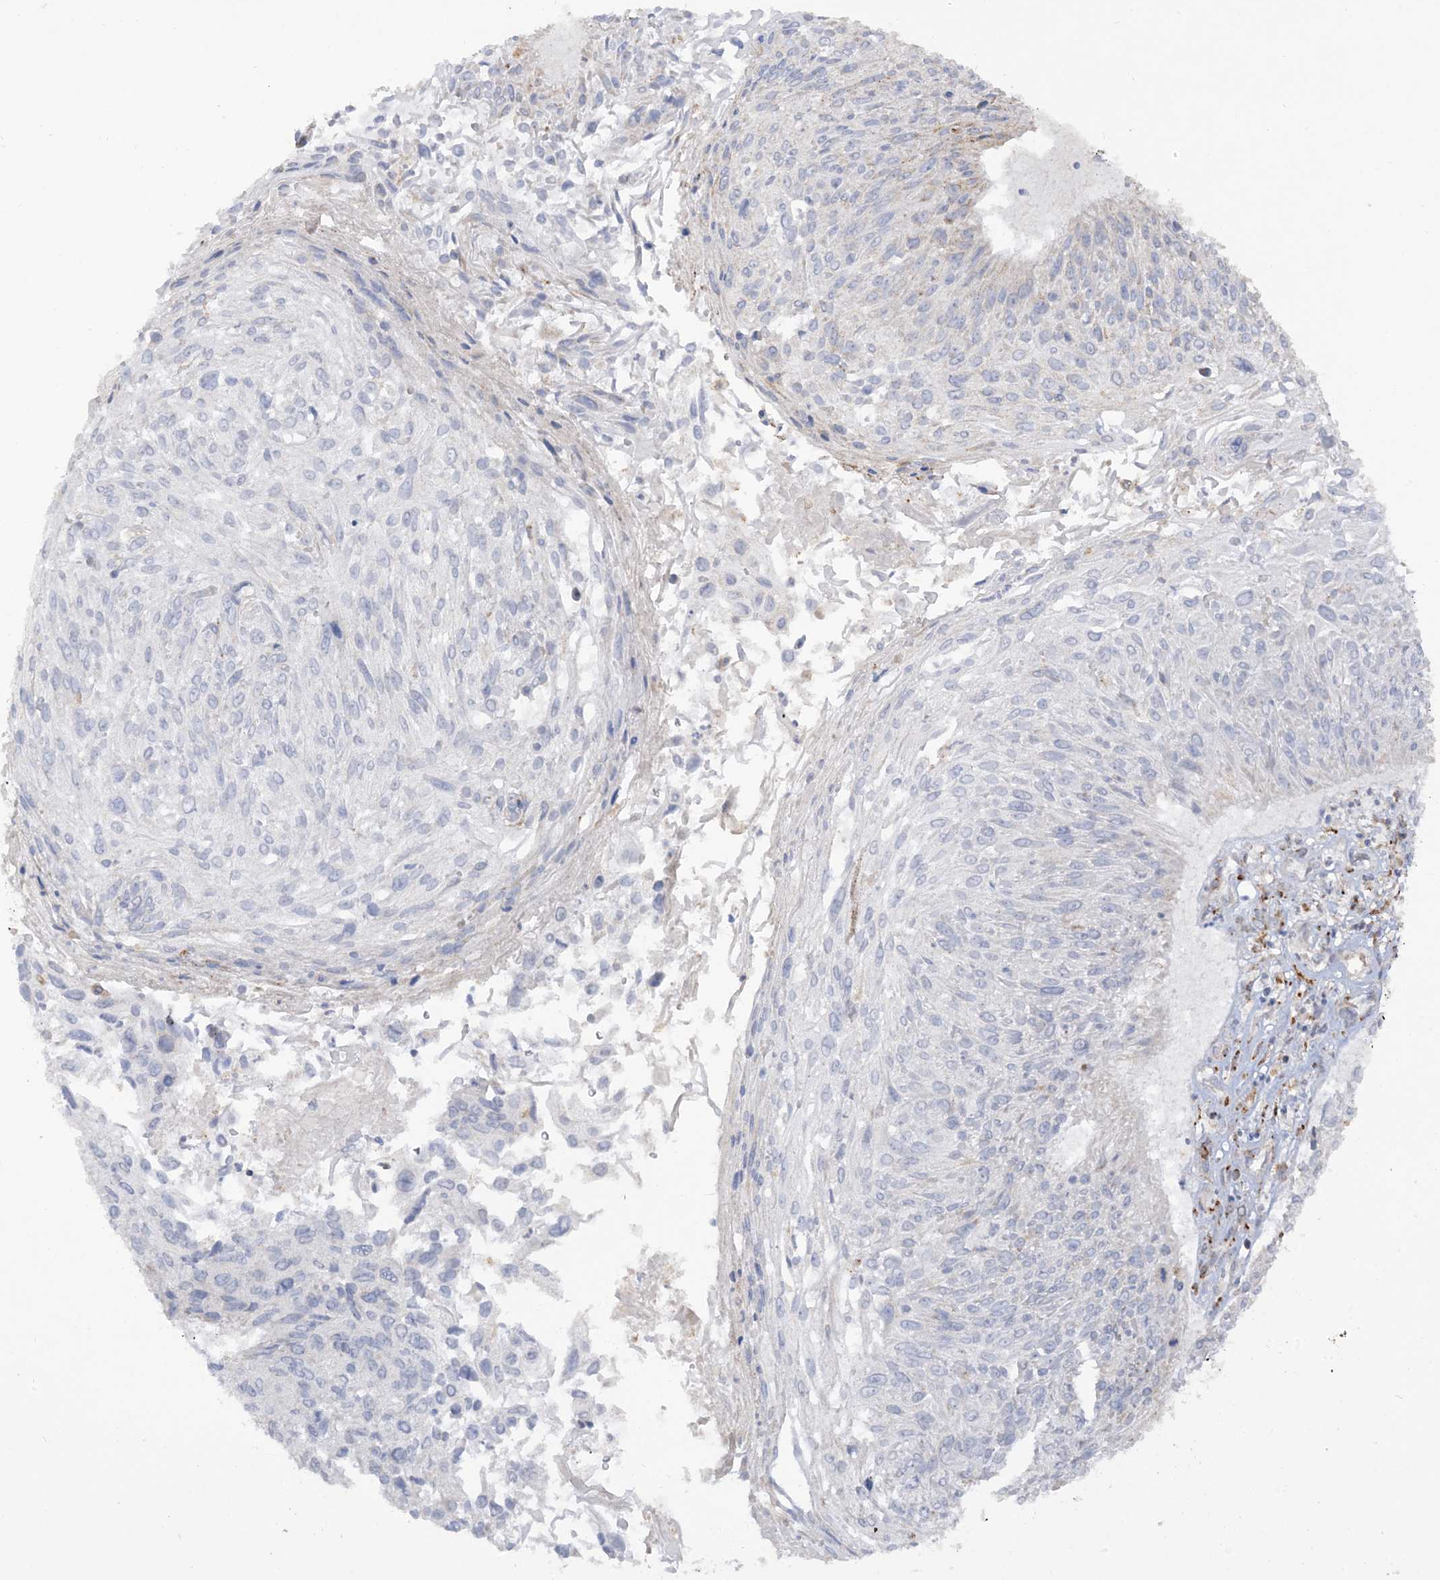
{"staining": {"intensity": "negative", "quantity": "none", "location": "none"}, "tissue": "cervical cancer", "cell_type": "Tumor cells", "image_type": "cancer", "snomed": [{"axis": "morphology", "description": "Squamous cell carcinoma, NOS"}, {"axis": "topography", "description": "Cervix"}], "caption": "High power microscopy micrograph of an immunohistochemistry (IHC) image of cervical cancer (squamous cell carcinoma), revealing no significant expression in tumor cells. (Immunohistochemistry, brightfield microscopy, high magnification).", "gene": "LOXL3", "patient": {"sex": "female", "age": 51}}